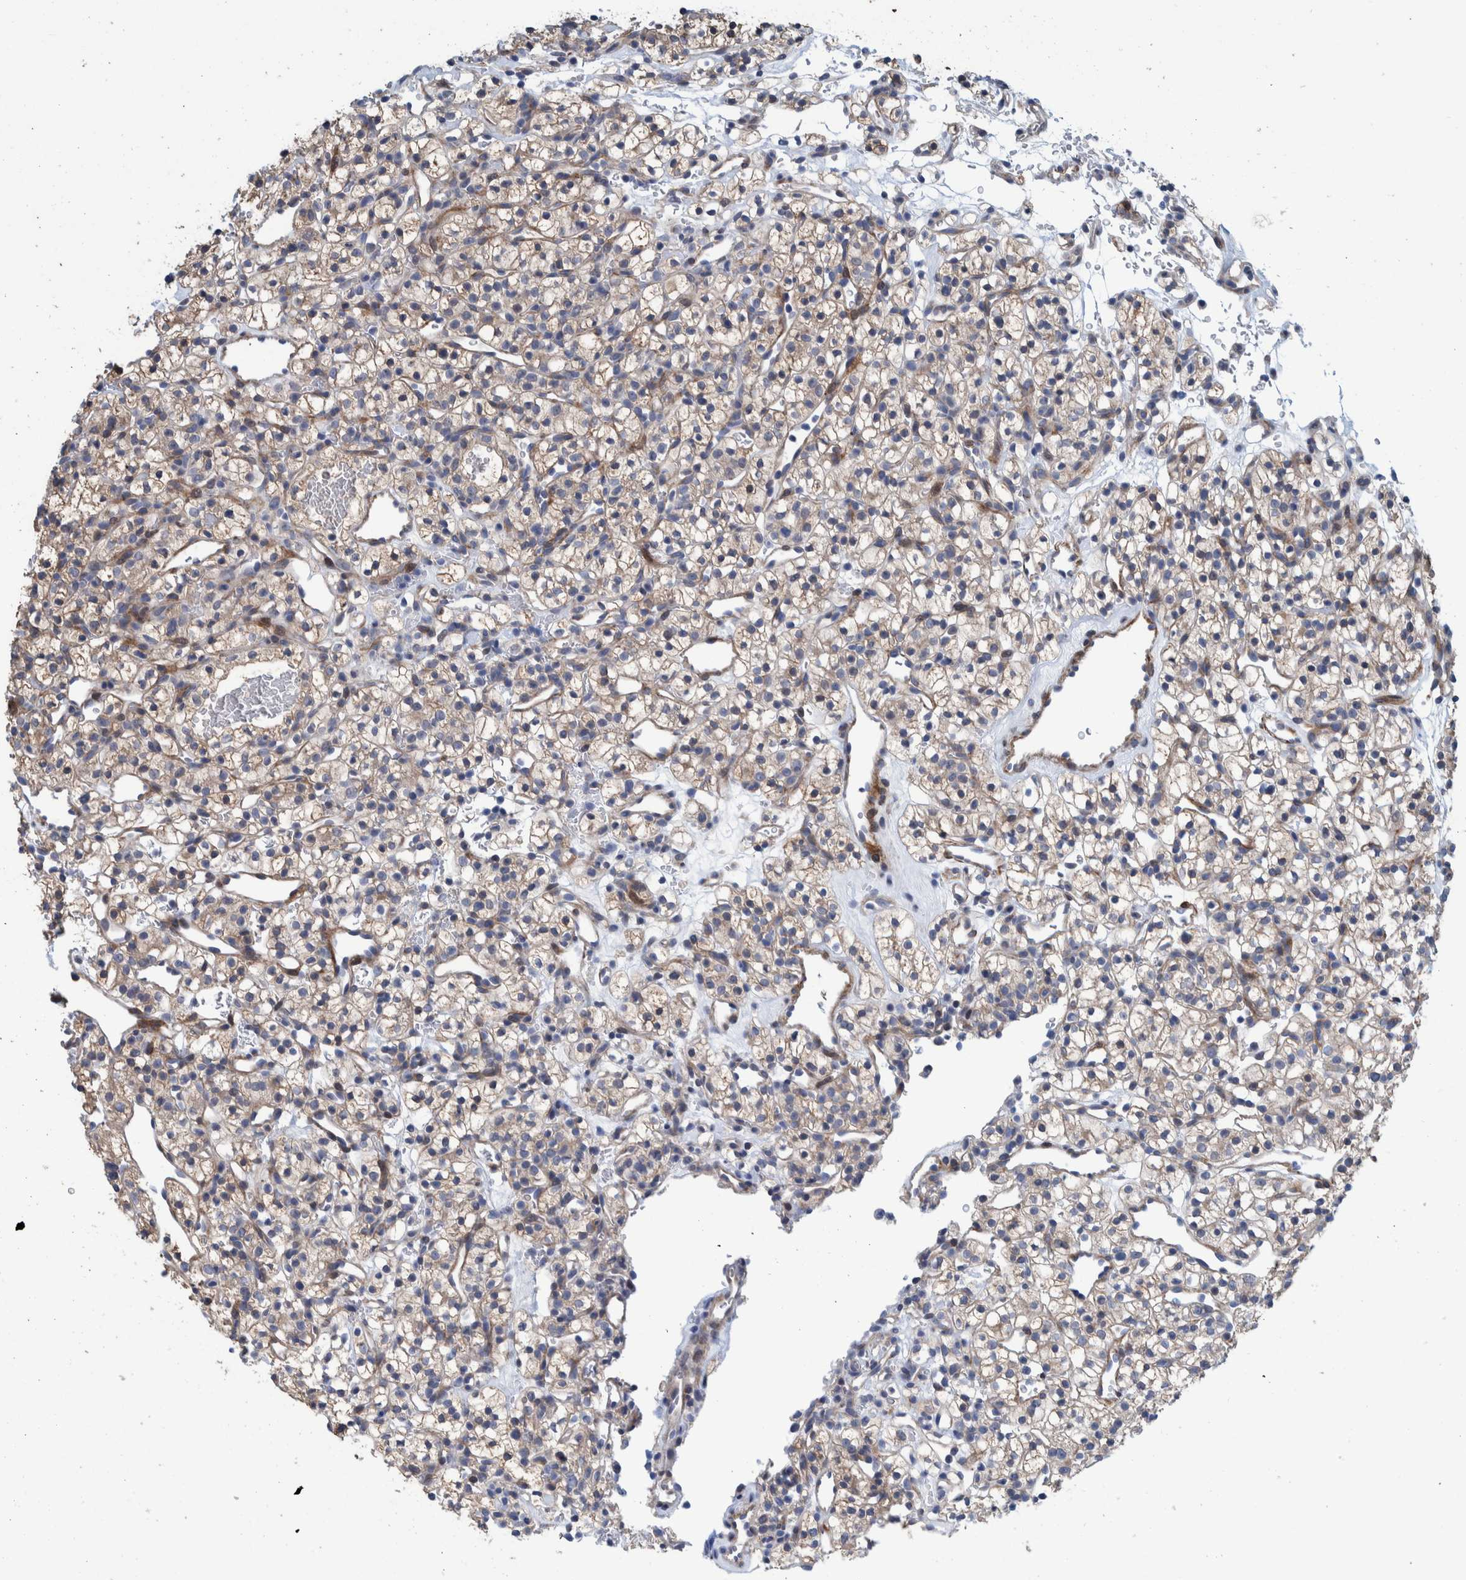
{"staining": {"intensity": "weak", "quantity": ">75%", "location": "cytoplasmic/membranous"}, "tissue": "renal cancer", "cell_type": "Tumor cells", "image_type": "cancer", "snomed": [{"axis": "morphology", "description": "Adenocarcinoma, NOS"}, {"axis": "topography", "description": "Kidney"}], "caption": "A micrograph of human renal cancer stained for a protein reveals weak cytoplasmic/membranous brown staining in tumor cells. (DAB = brown stain, brightfield microscopy at high magnification).", "gene": "MKS1", "patient": {"sex": "female", "age": 57}}